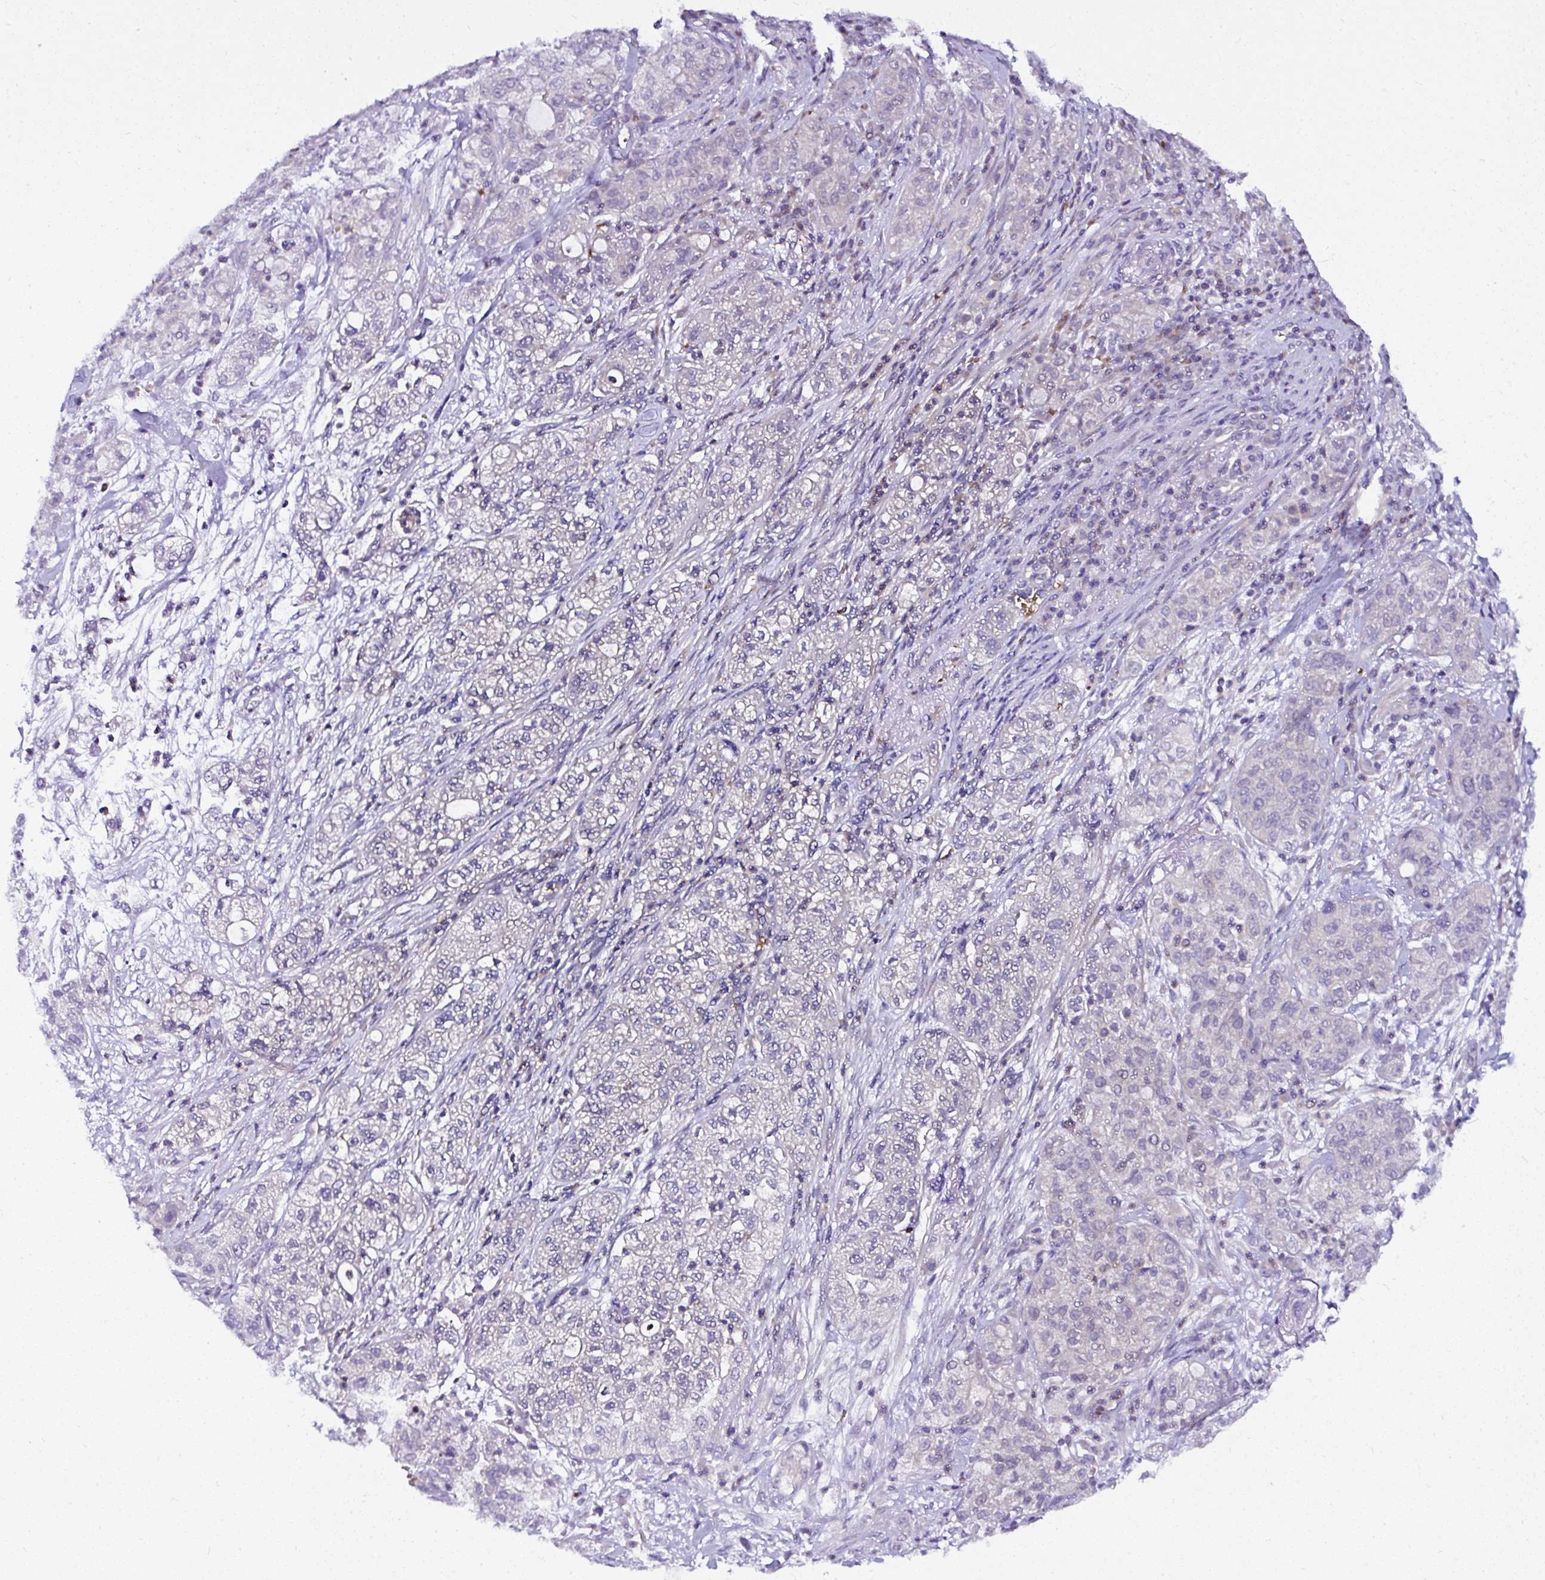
{"staining": {"intensity": "negative", "quantity": "none", "location": "none"}, "tissue": "pancreatic cancer", "cell_type": "Tumor cells", "image_type": "cancer", "snomed": [{"axis": "morphology", "description": "Adenocarcinoma, NOS"}, {"axis": "topography", "description": "Pancreas"}], "caption": "Image shows no significant protein expression in tumor cells of pancreatic cancer (adenocarcinoma).", "gene": "DEPDC5", "patient": {"sex": "female", "age": 78}}